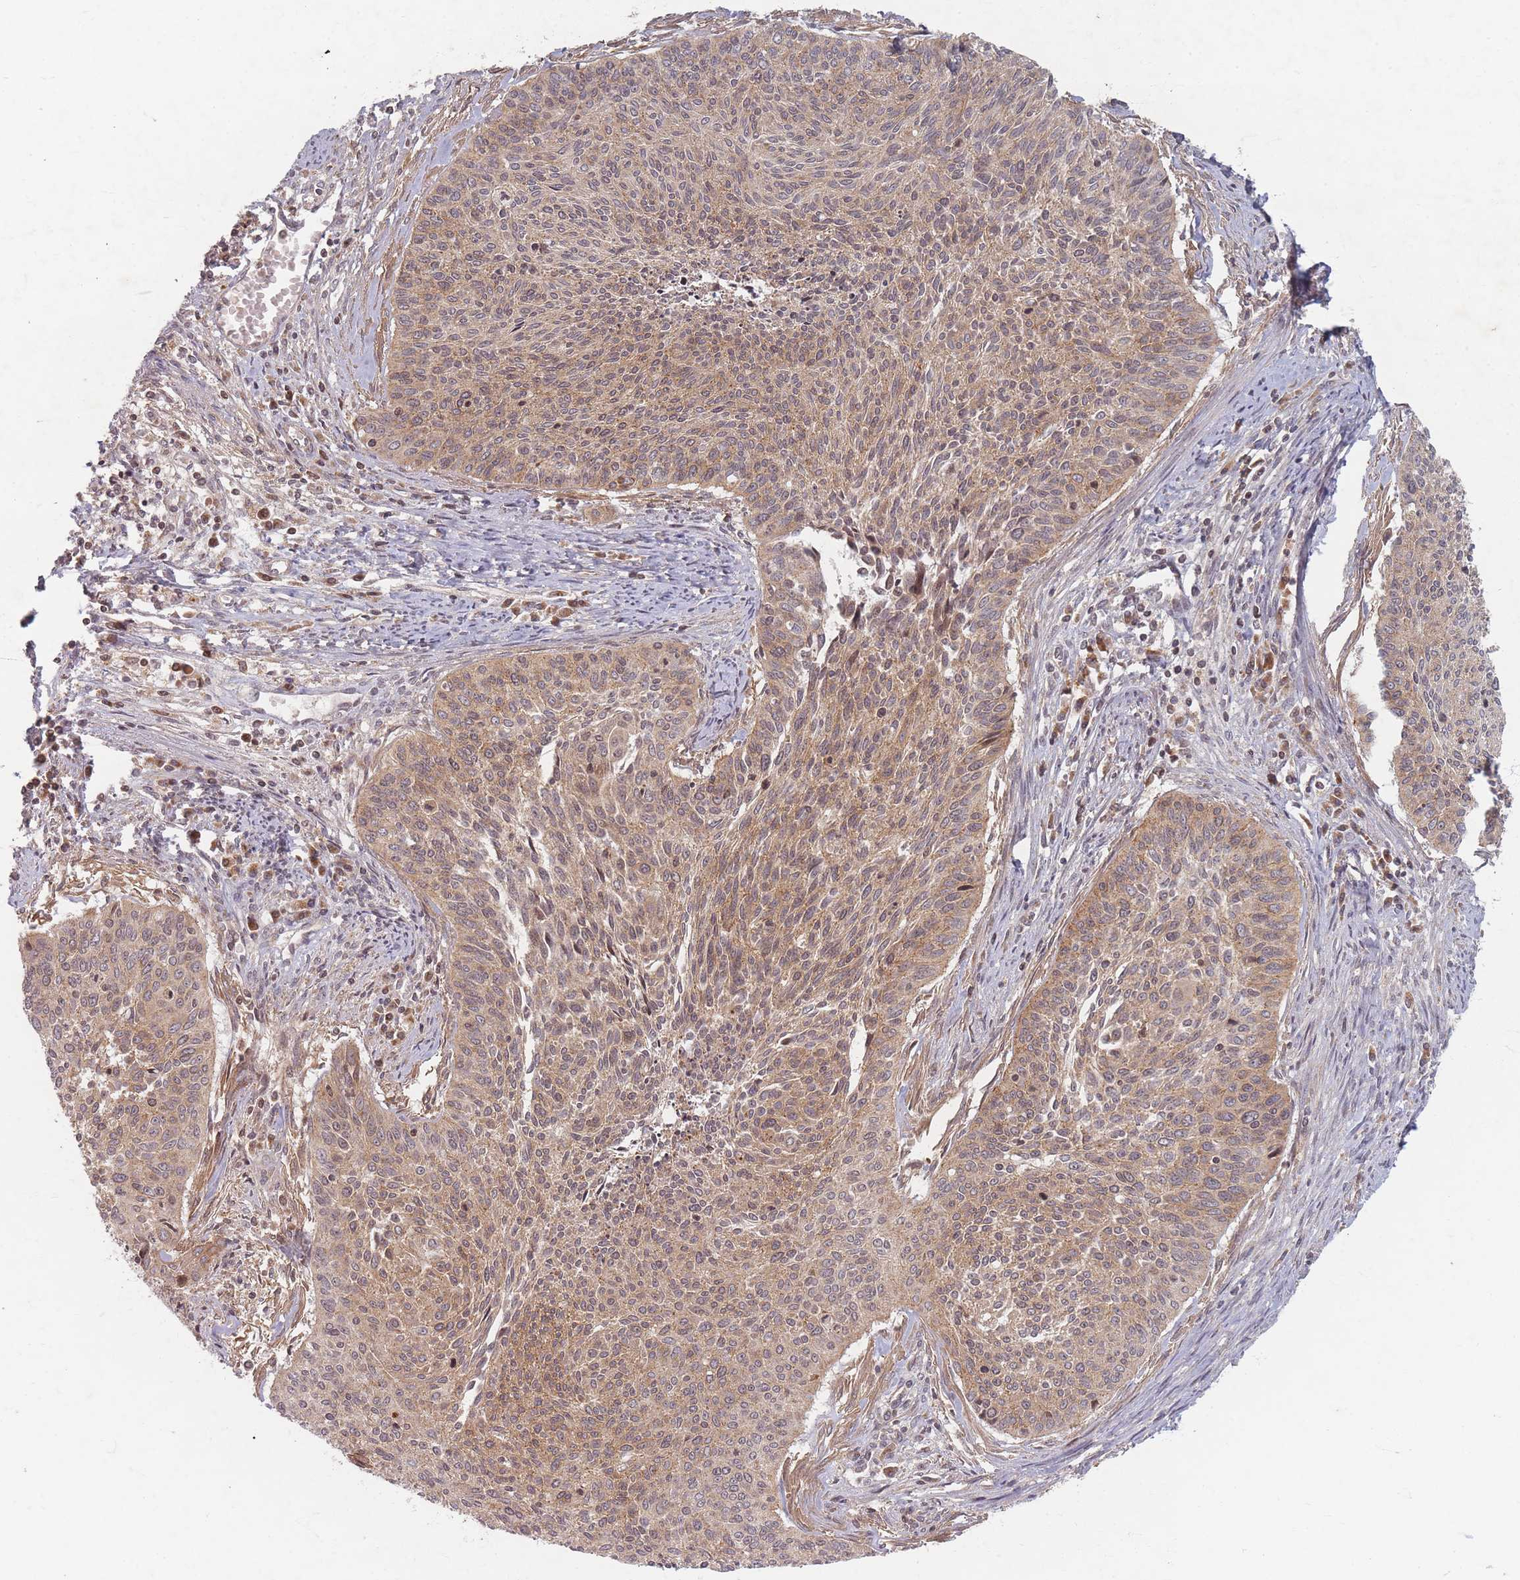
{"staining": {"intensity": "moderate", "quantity": ">75%", "location": "cytoplasmic/membranous"}, "tissue": "cervical cancer", "cell_type": "Tumor cells", "image_type": "cancer", "snomed": [{"axis": "morphology", "description": "Squamous cell carcinoma, NOS"}, {"axis": "topography", "description": "Cervix"}], "caption": "The immunohistochemical stain highlights moderate cytoplasmic/membranous staining in tumor cells of cervical cancer (squamous cell carcinoma) tissue. Ihc stains the protein of interest in brown and the nuclei are stained blue.", "gene": "RADX", "patient": {"sex": "female", "age": 55}}